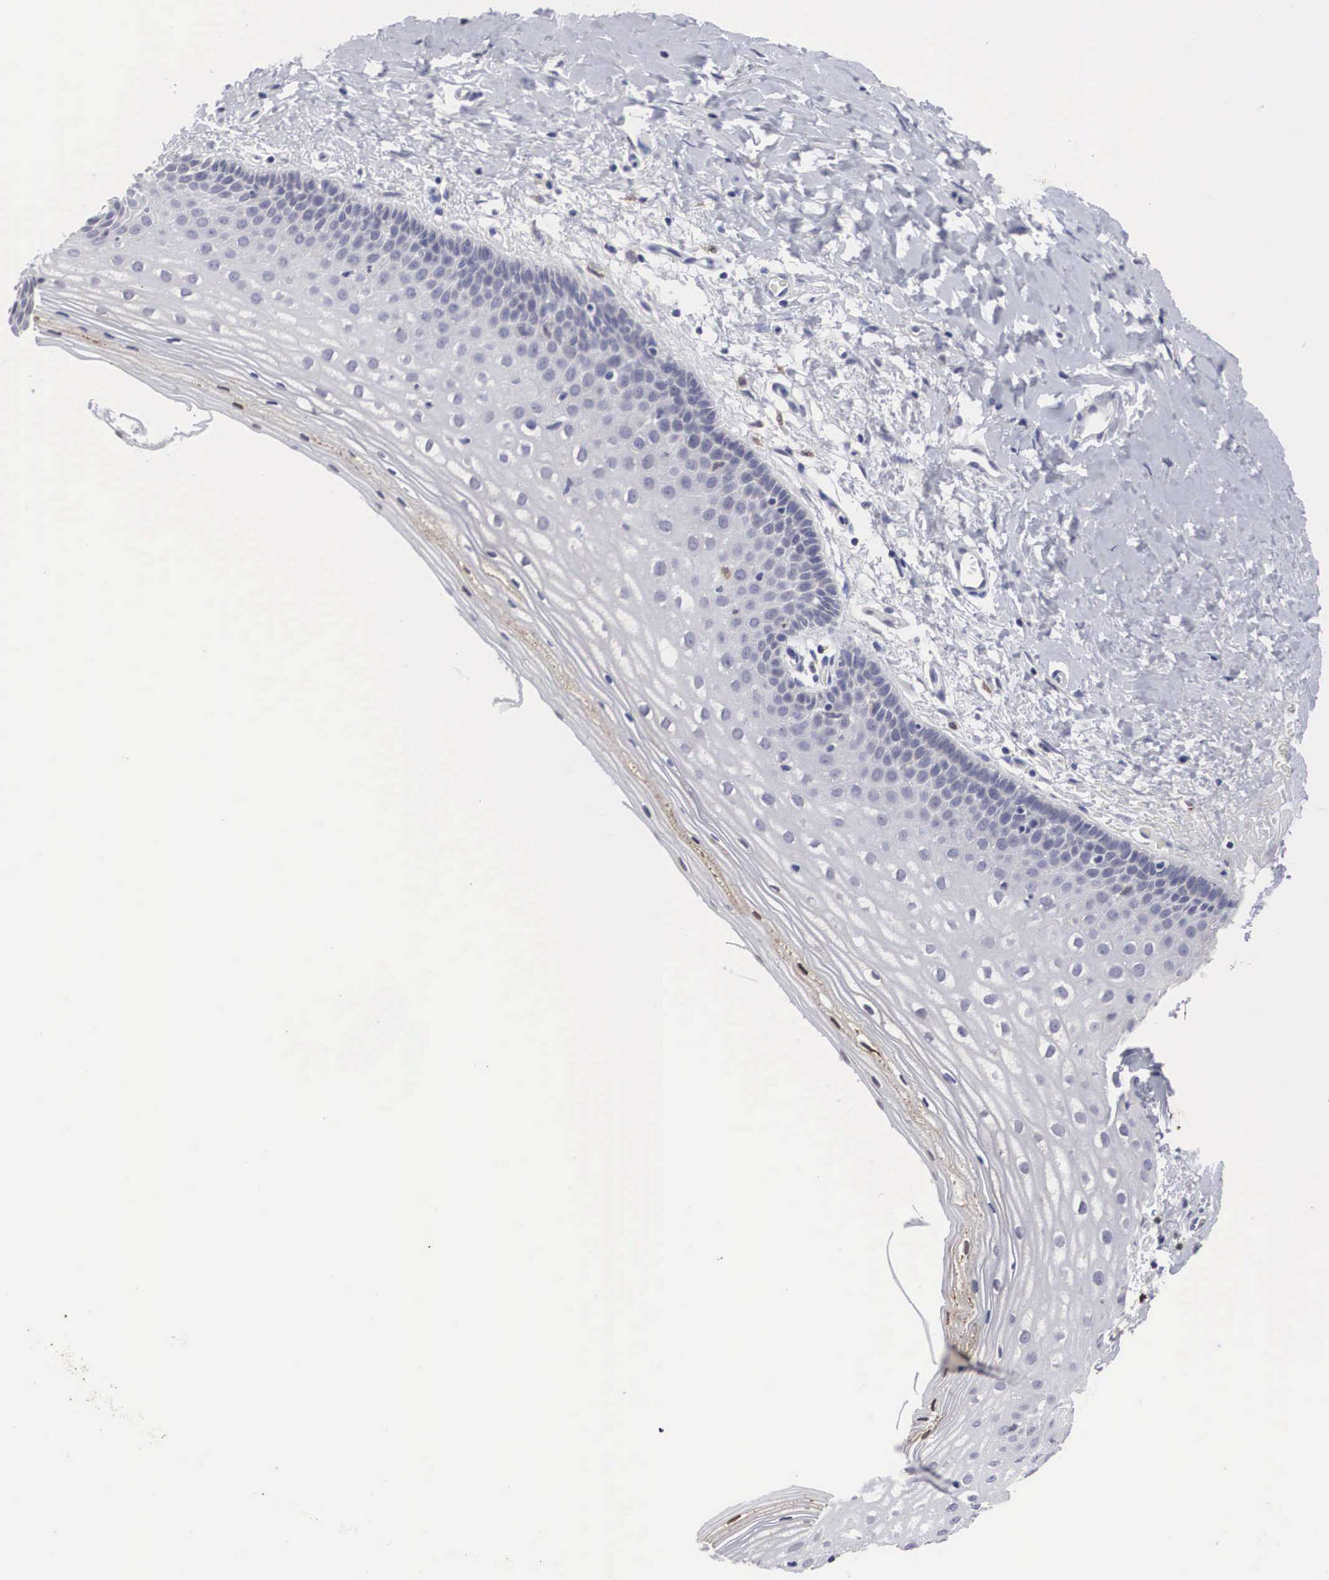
{"staining": {"intensity": "weak", "quantity": "<25%", "location": "cytoplasmic/membranous"}, "tissue": "cervix", "cell_type": "Glandular cells", "image_type": "normal", "snomed": [{"axis": "morphology", "description": "Normal tissue, NOS"}, {"axis": "topography", "description": "Cervix"}], "caption": "Image shows no significant protein staining in glandular cells of benign cervix. (Immunohistochemistry (ihc), brightfield microscopy, high magnification).", "gene": "HMOX1", "patient": {"sex": "female", "age": 53}}